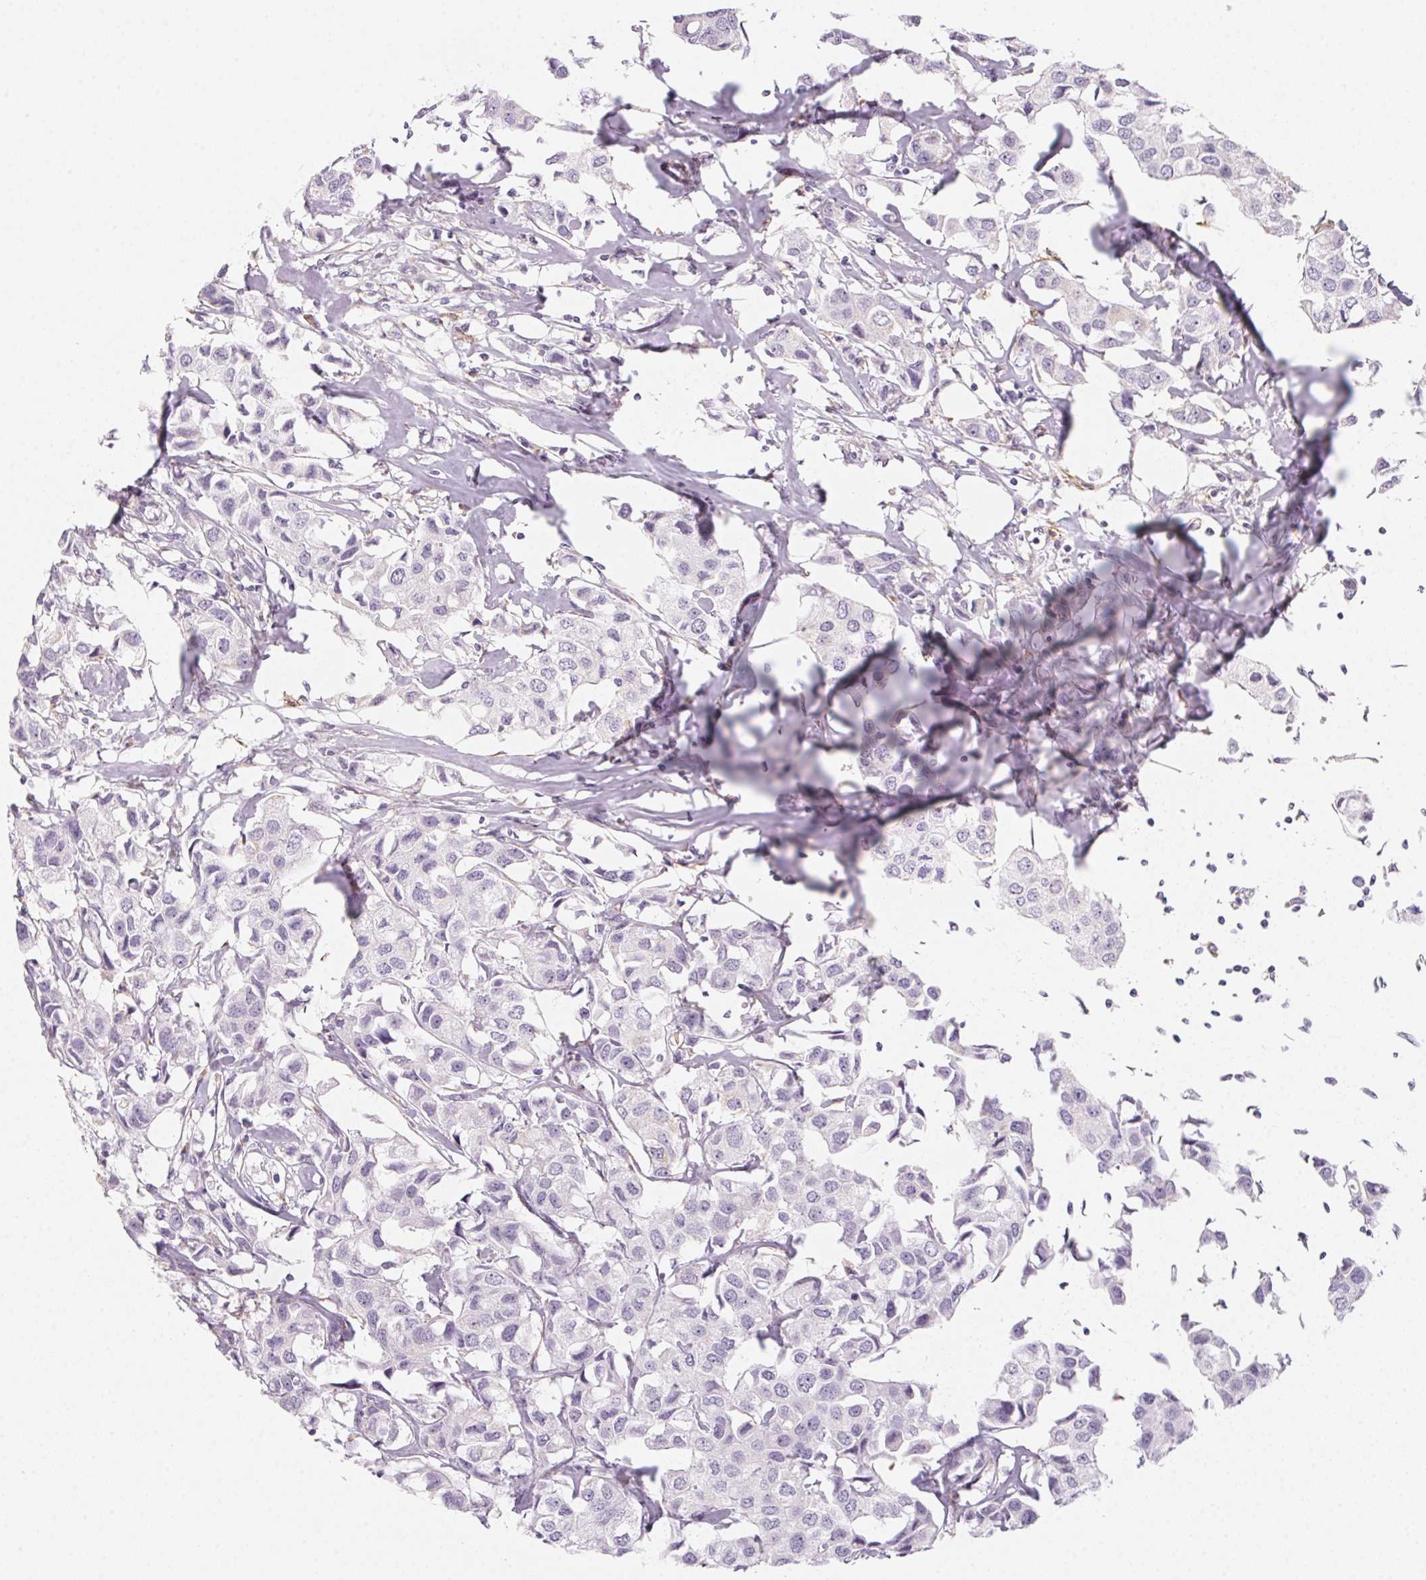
{"staining": {"intensity": "negative", "quantity": "none", "location": "none"}, "tissue": "breast cancer", "cell_type": "Tumor cells", "image_type": "cancer", "snomed": [{"axis": "morphology", "description": "Duct carcinoma"}, {"axis": "topography", "description": "Breast"}], "caption": "There is no significant staining in tumor cells of intraductal carcinoma (breast).", "gene": "PRPH", "patient": {"sex": "female", "age": 80}}